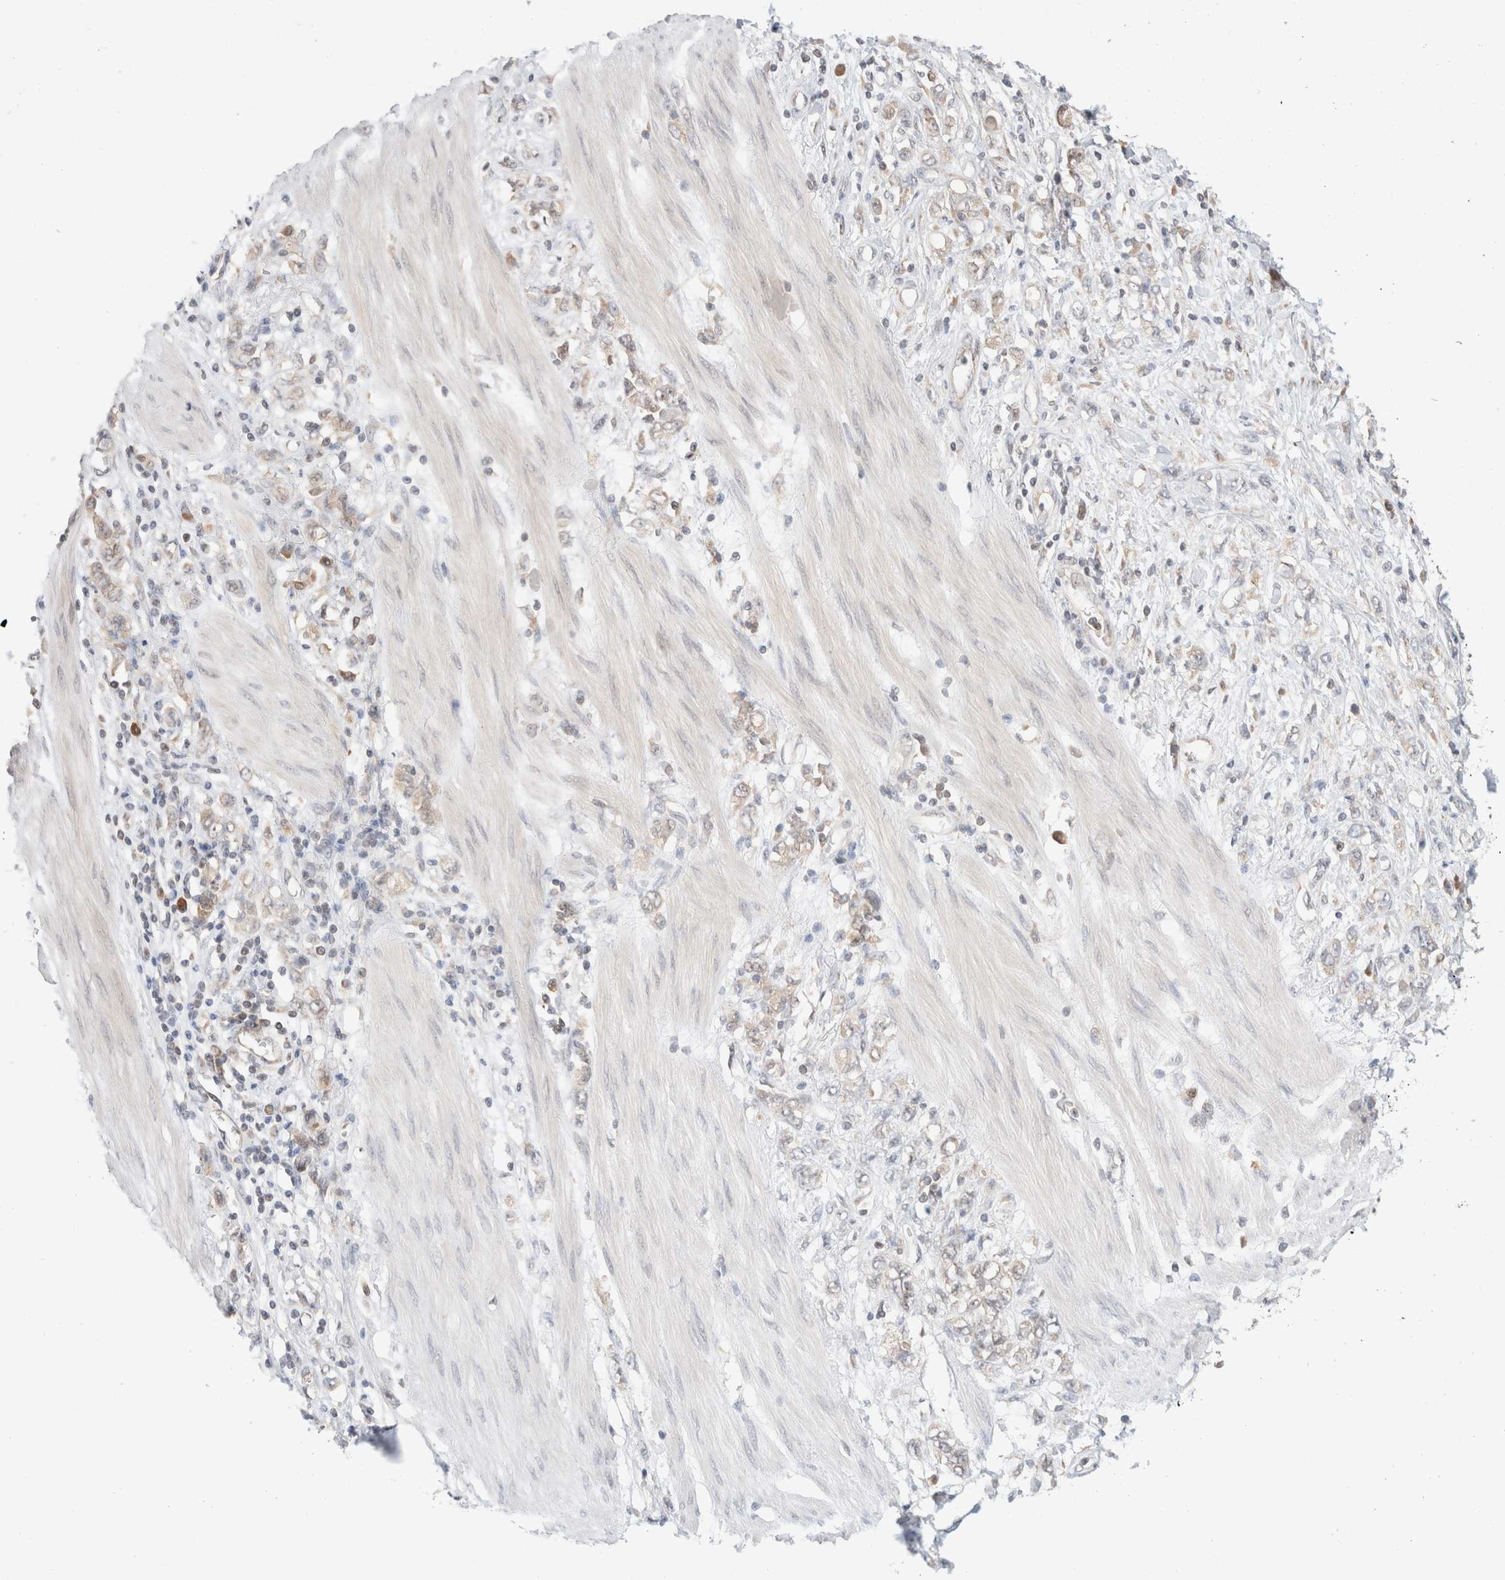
{"staining": {"intensity": "weak", "quantity": "25%-75%", "location": "cytoplasmic/membranous"}, "tissue": "stomach cancer", "cell_type": "Tumor cells", "image_type": "cancer", "snomed": [{"axis": "morphology", "description": "Adenocarcinoma, NOS"}, {"axis": "topography", "description": "Stomach"}], "caption": "Brown immunohistochemical staining in stomach cancer (adenocarcinoma) exhibits weak cytoplasmic/membranous staining in approximately 25%-75% of tumor cells.", "gene": "XKR4", "patient": {"sex": "female", "age": 76}}